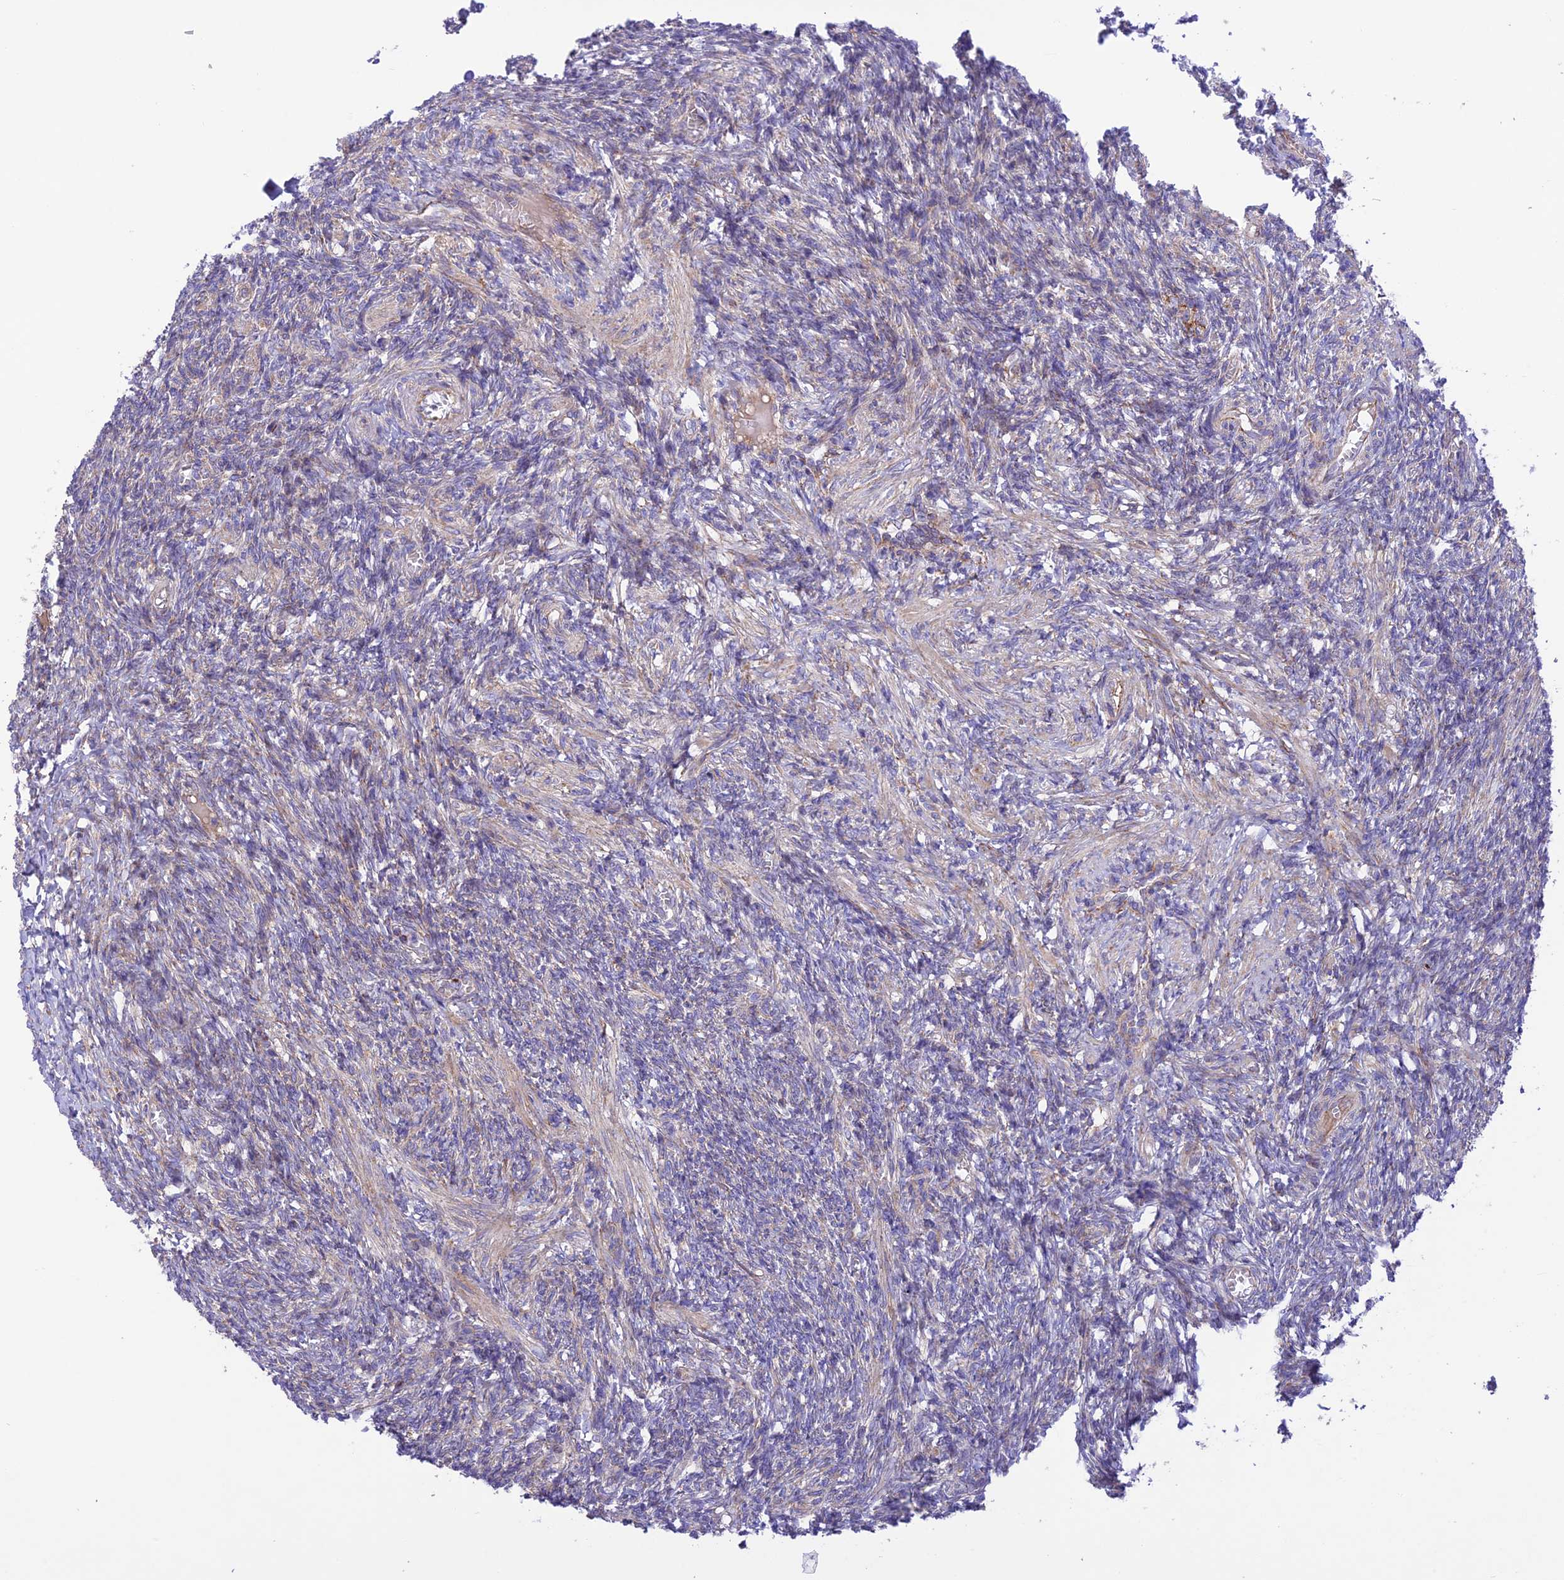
{"staining": {"intensity": "negative", "quantity": "none", "location": "none"}, "tissue": "ovary", "cell_type": "Ovarian stroma cells", "image_type": "normal", "snomed": [{"axis": "morphology", "description": "Normal tissue, NOS"}, {"axis": "topography", "description": "Ovary"}], "caption": "An immunohistochemistry (IHC) histopathology image of normal ovary is shown. There is no staining in ovarian stroma cells of ovary.", "gene": "UAP1L1", "patient": {"sex": "female", "age": 27}}